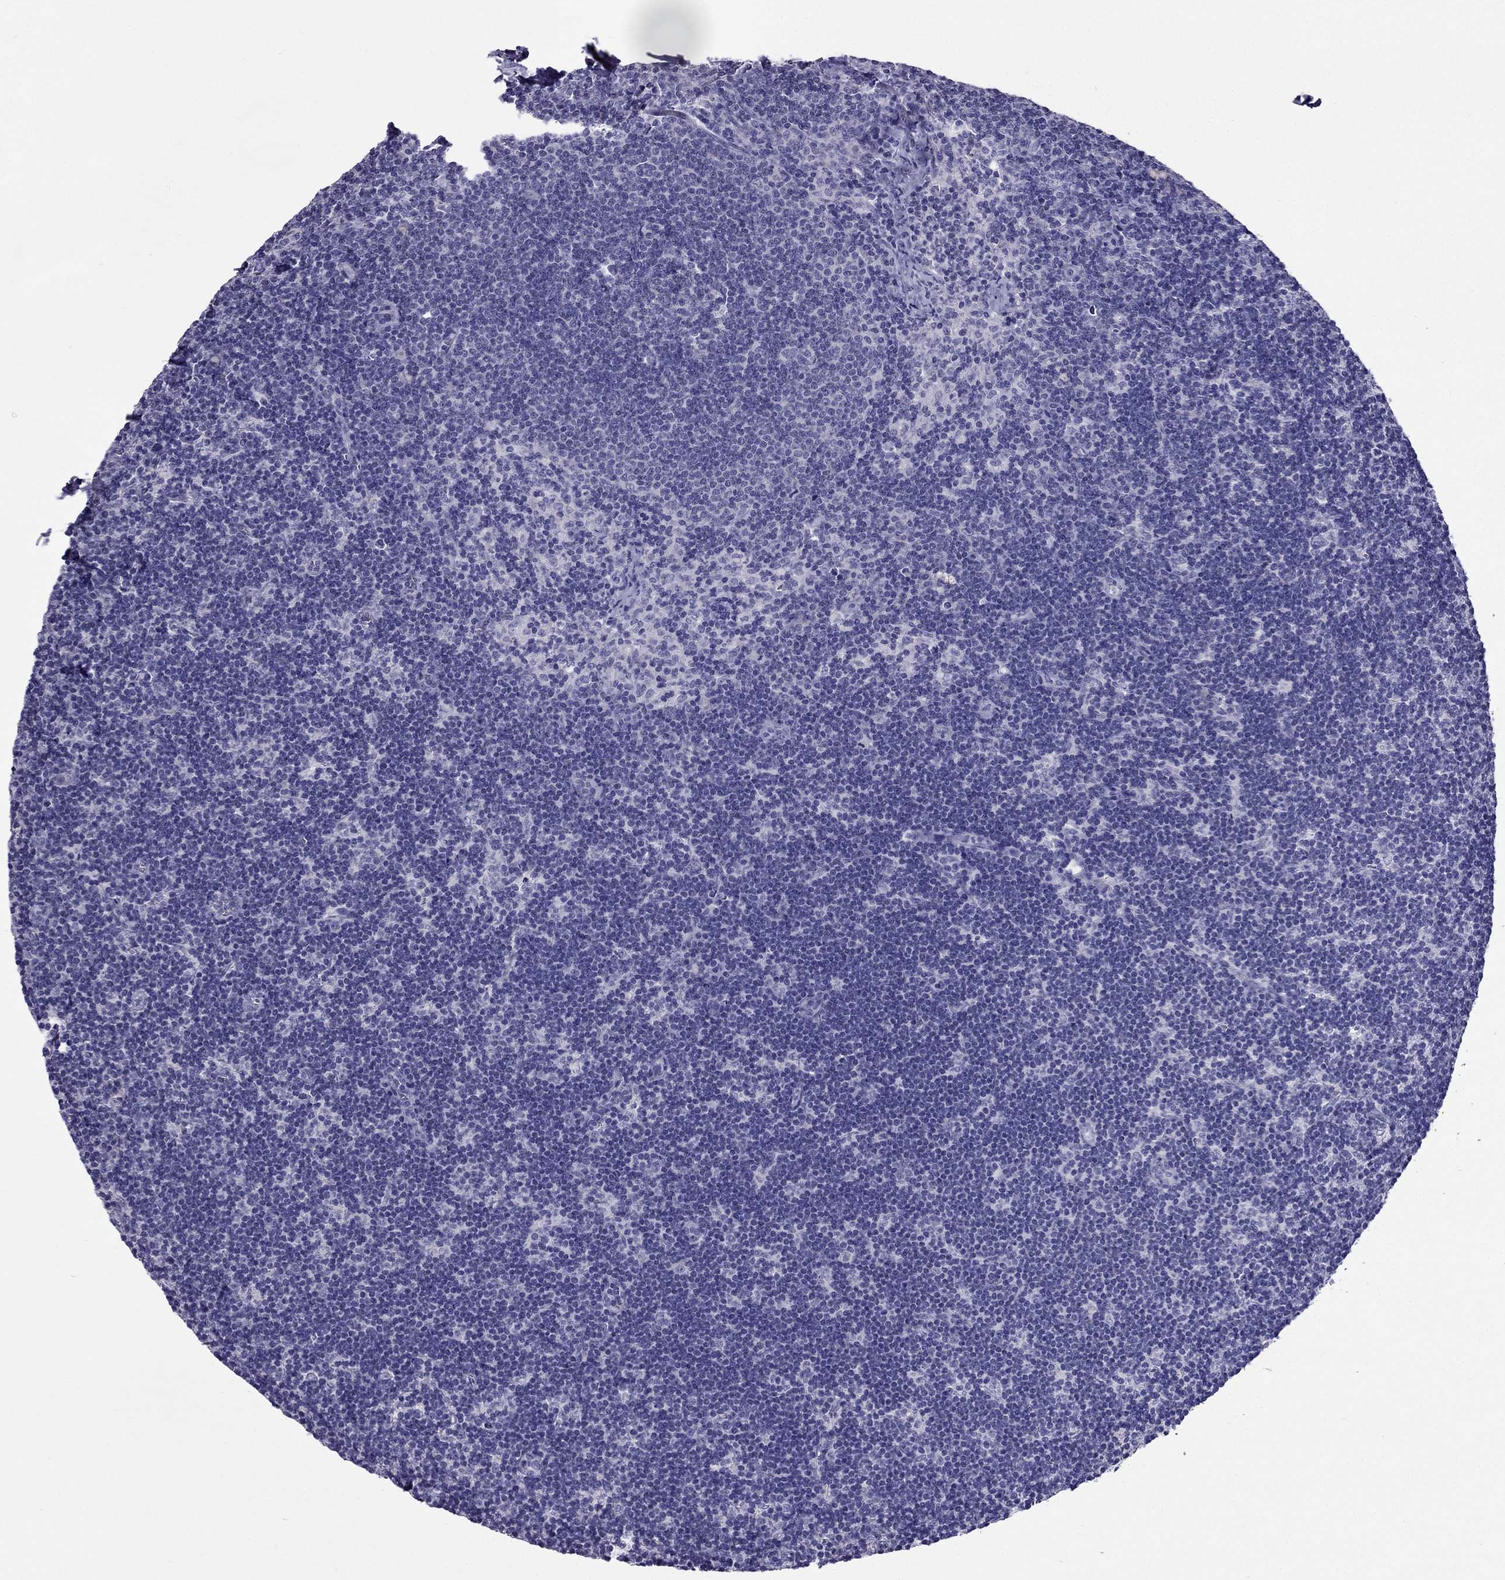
{"staining": {"intensity": "negative", "quantity": "none", "location": "none"}, "tissue": "lymph node", "cell_type": "Germinal center cells", "image_type": "normal", "snomed": [{"axis": "morphology", "description": "Normal tissue, NOS"}, {"axis": "topography", "description": "Lymph node"}], "caption": "This is an immunohistochemistry micrograph of normal lymph node. There is no positivity in germinal center cells.", "gene": "ZNF541", "patient": {"sex": "female", "age": 34}}